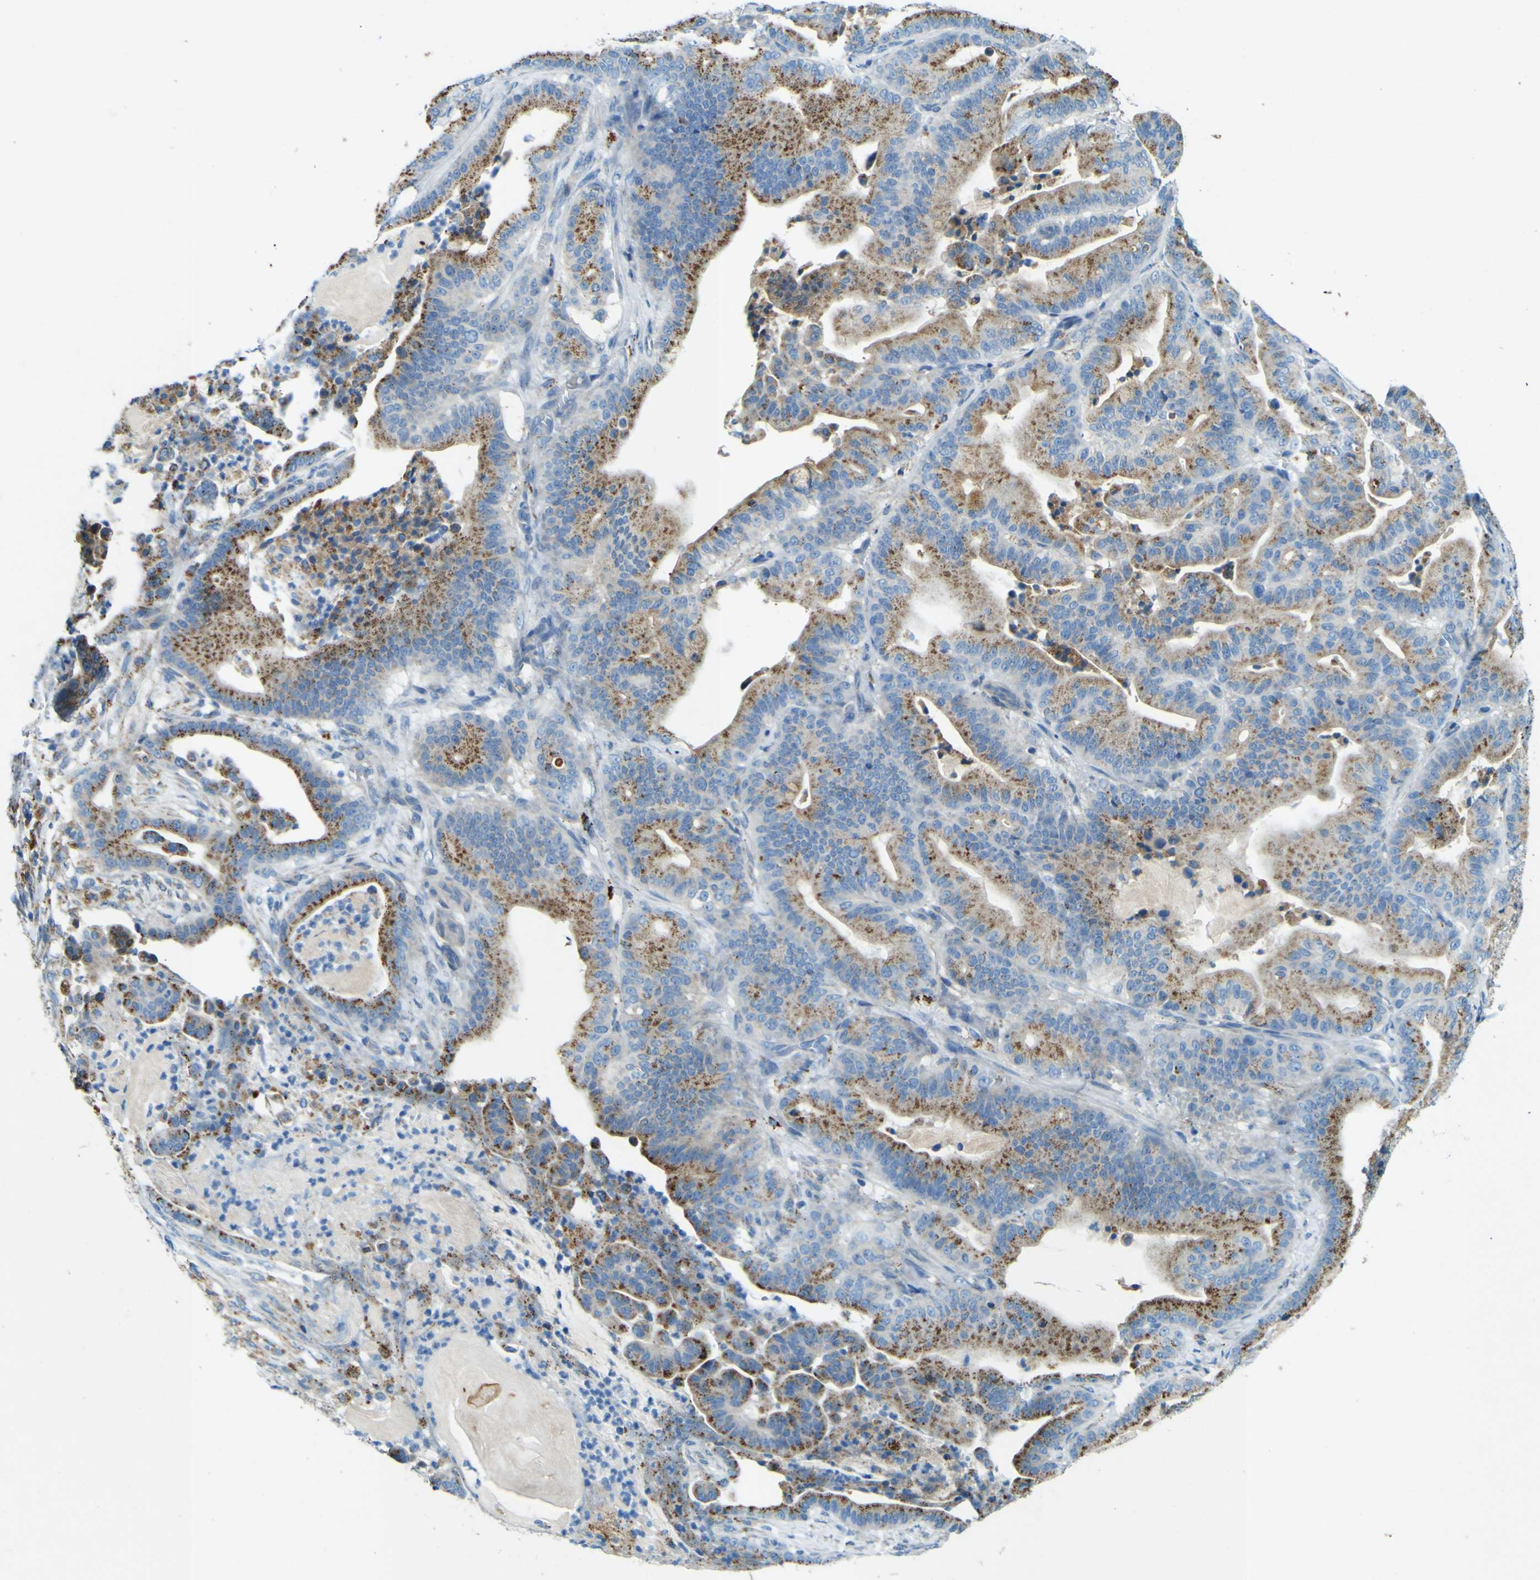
{"staining": {"intensity": "moderate", "quantity": ">75%", "location": "cytoplasmic/membranous"}, "tissue": "pancreatic cancer", "cell_type": "Tumor cells", "image_type": "cancer", "snomed": [{"axis": "morphology", "description": "Adenocarcinoma, NOS"}, {"axis": "topography", "description": "Pancreas"}], "caption": "DAB immunohistochemical staining of pancreatic cancer (adenocarcinoma) reveals moderate cytoplasmic/membranous protein positivity in about >75% of tumor cells.", "gene": "PDE9A", "patient": {"sex": "male", "age": 63}}